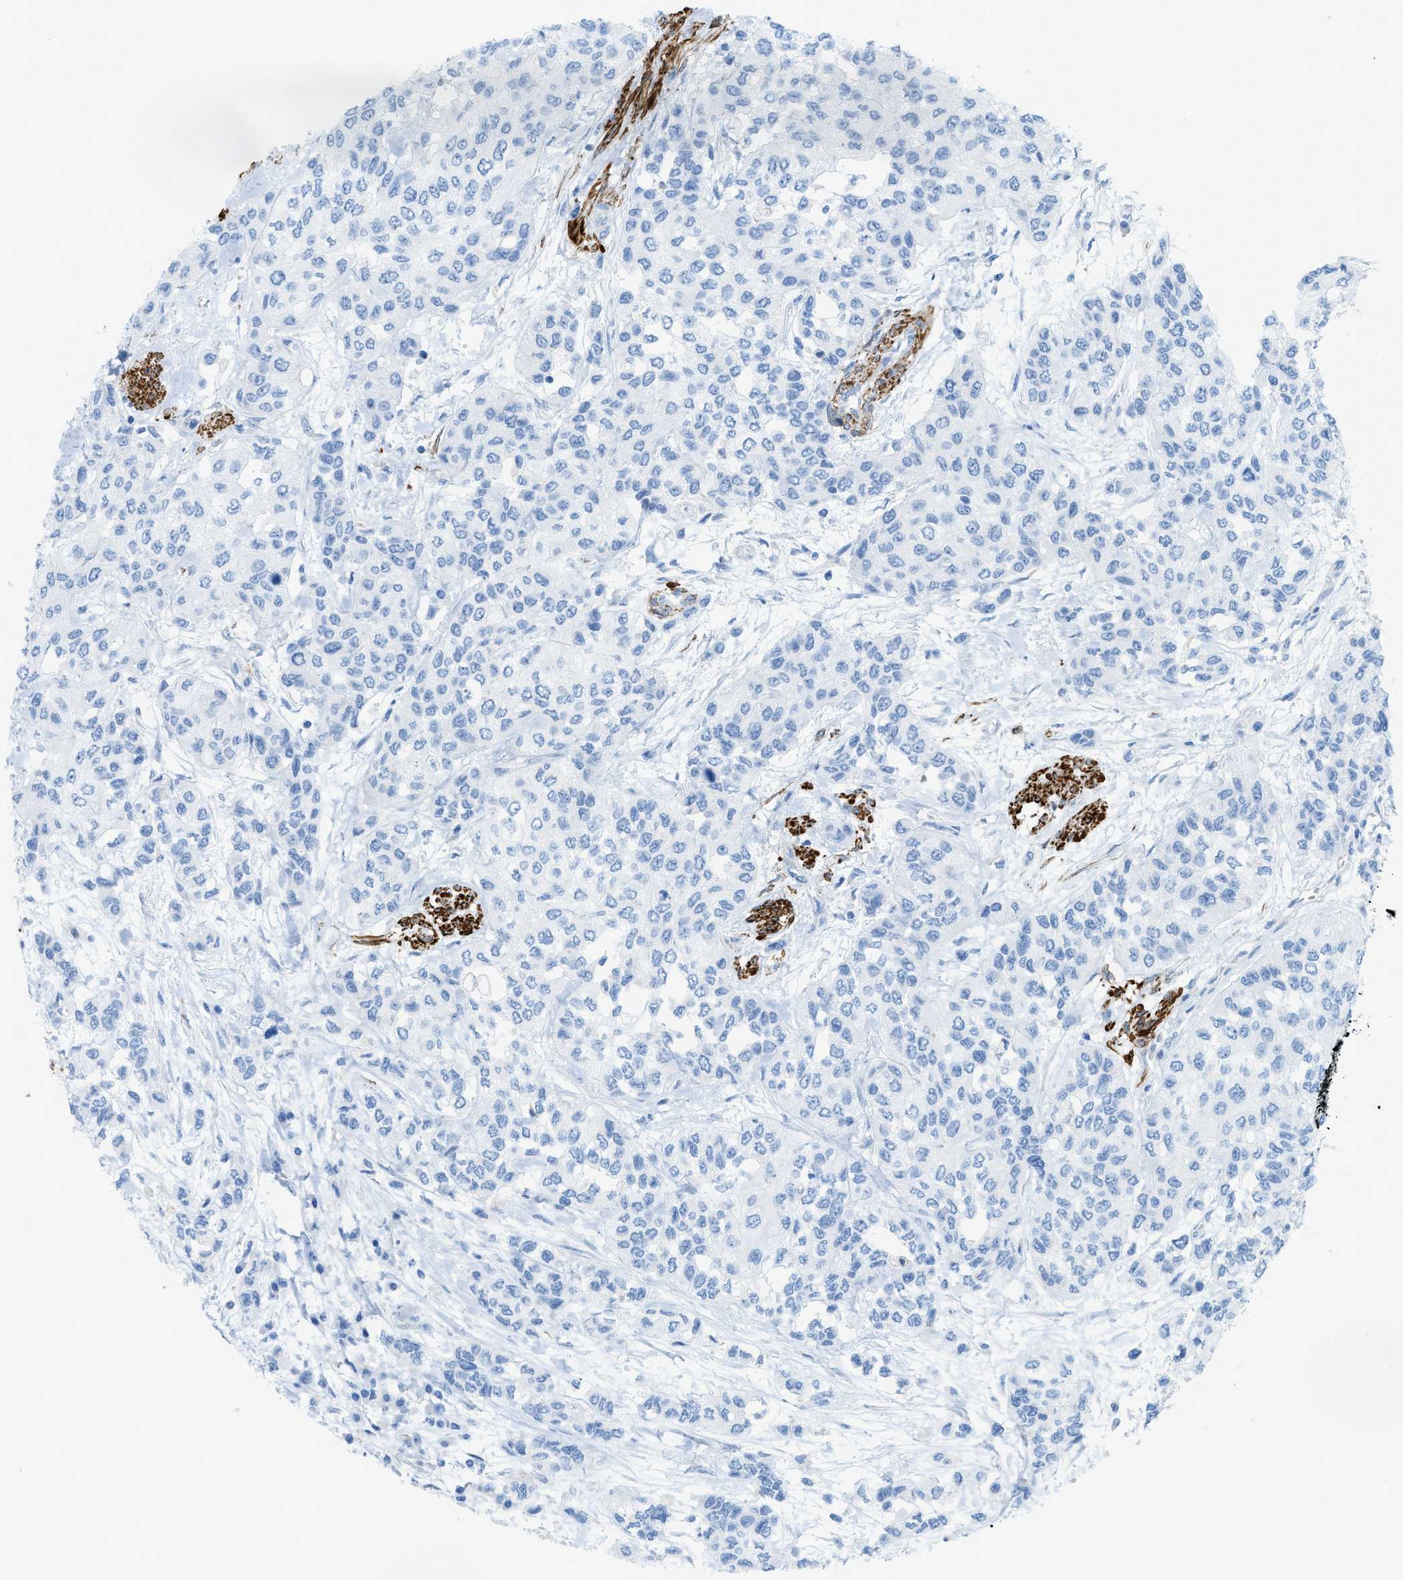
{"staining": {"intensity": "negative", "quantity": "none", "location": "none"}, "tissue": "urothelial cancer", "cell_type": "Tumor cells", "image_type": "cancer", "snomed": [{"axis": "morphology", "description": "Urothelial carcinoma, High grade"}, {"axis": "topography", "description": "Urinary bladder"}], "caption": "Immunohistochemical staining of urothelial cancer reveals no significant positivity in tumor cells.", "gene": "MYH11", "patient": {"sex": "female", "age": 56}}